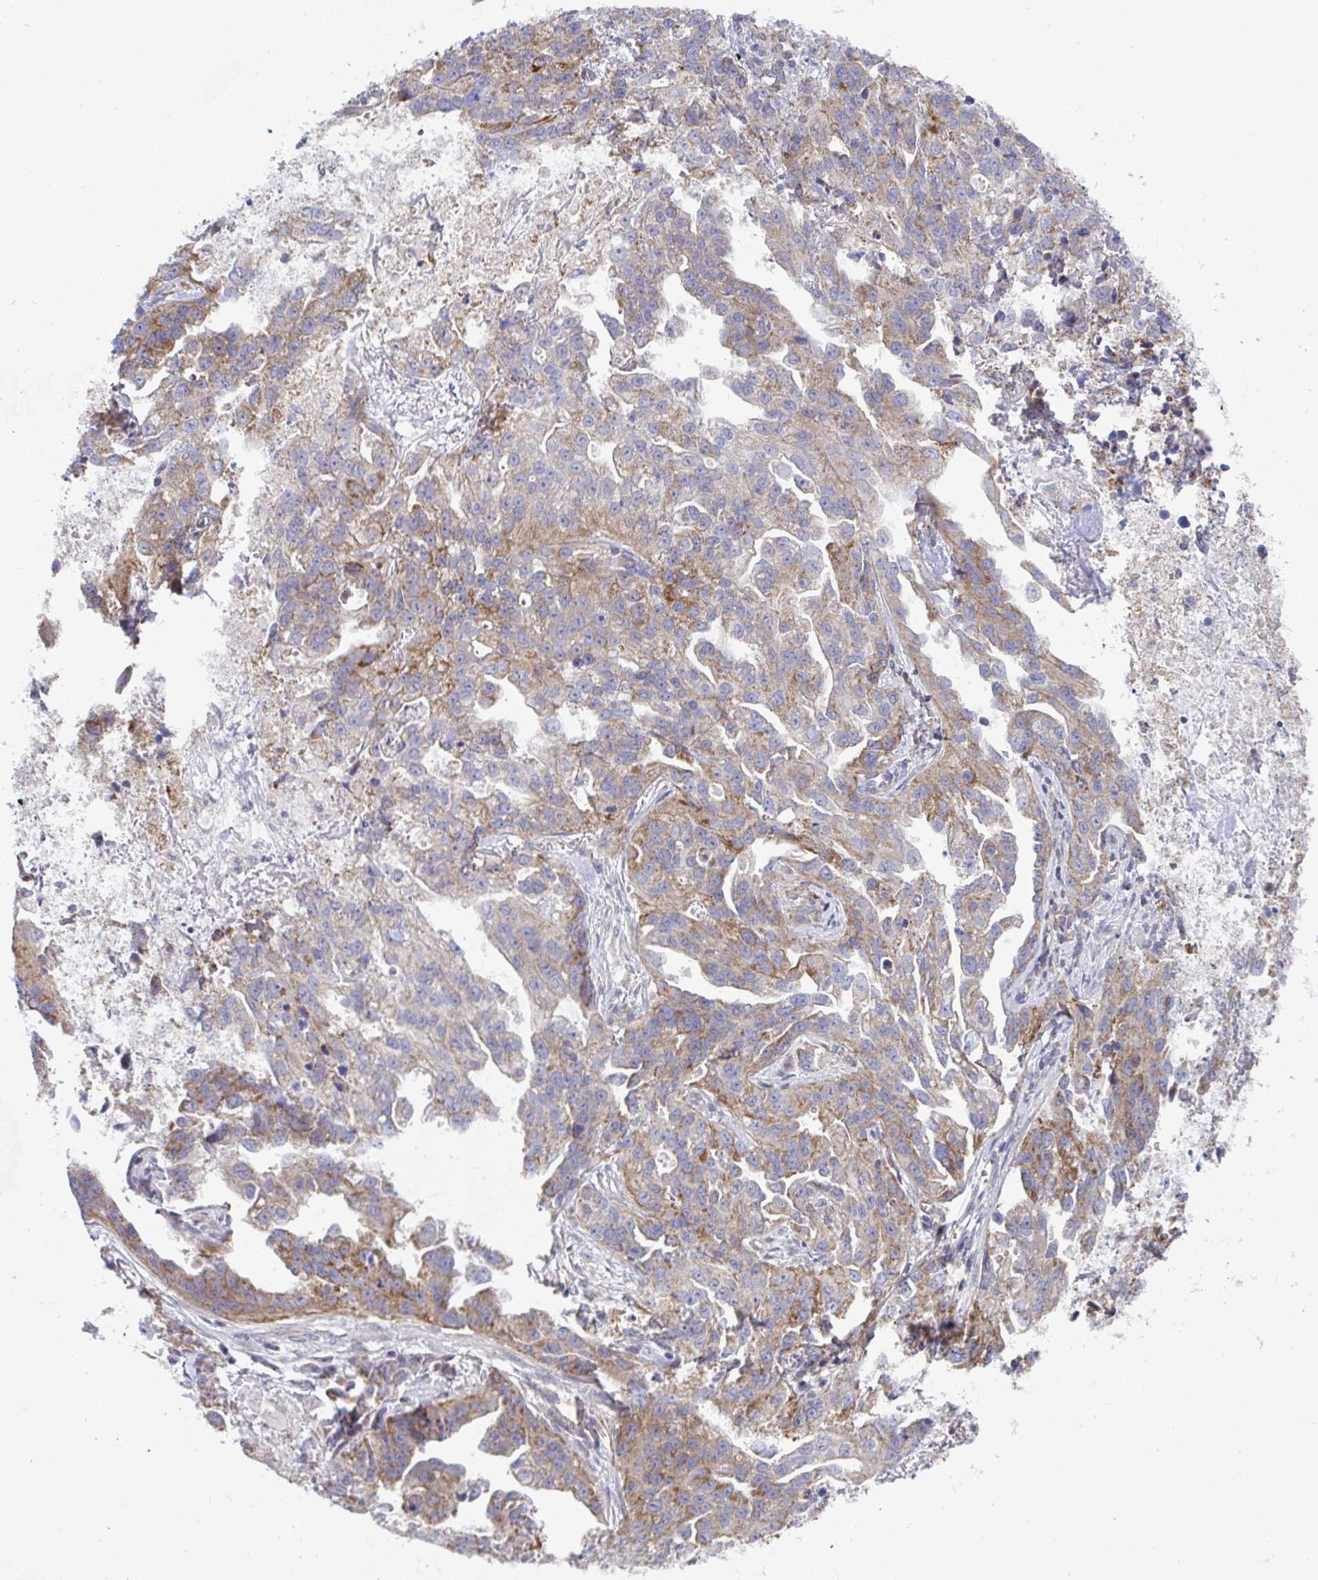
{"staining": {"intensity": "moderate", "quantity": "25%-75%", "location": "cytoplasmic/membranous"}, "tissue": "ovarian cancer", "cell_type": "Tumor cells", "image_type": "cancer", "snomed": [{"axis": "morphology", "description": "Cystadenocarcinoma, serous, NOS"}, {"axis": "topography", "description": "Ovary"}], "caption": "Ovarian cancer stained with a brown dye shows moderate cytoplasmic/membranous positive expression in about 25%-75% of tumor cells.", "gene": "EIF1AD", "patient": {"sex": "female", "age": 75}}